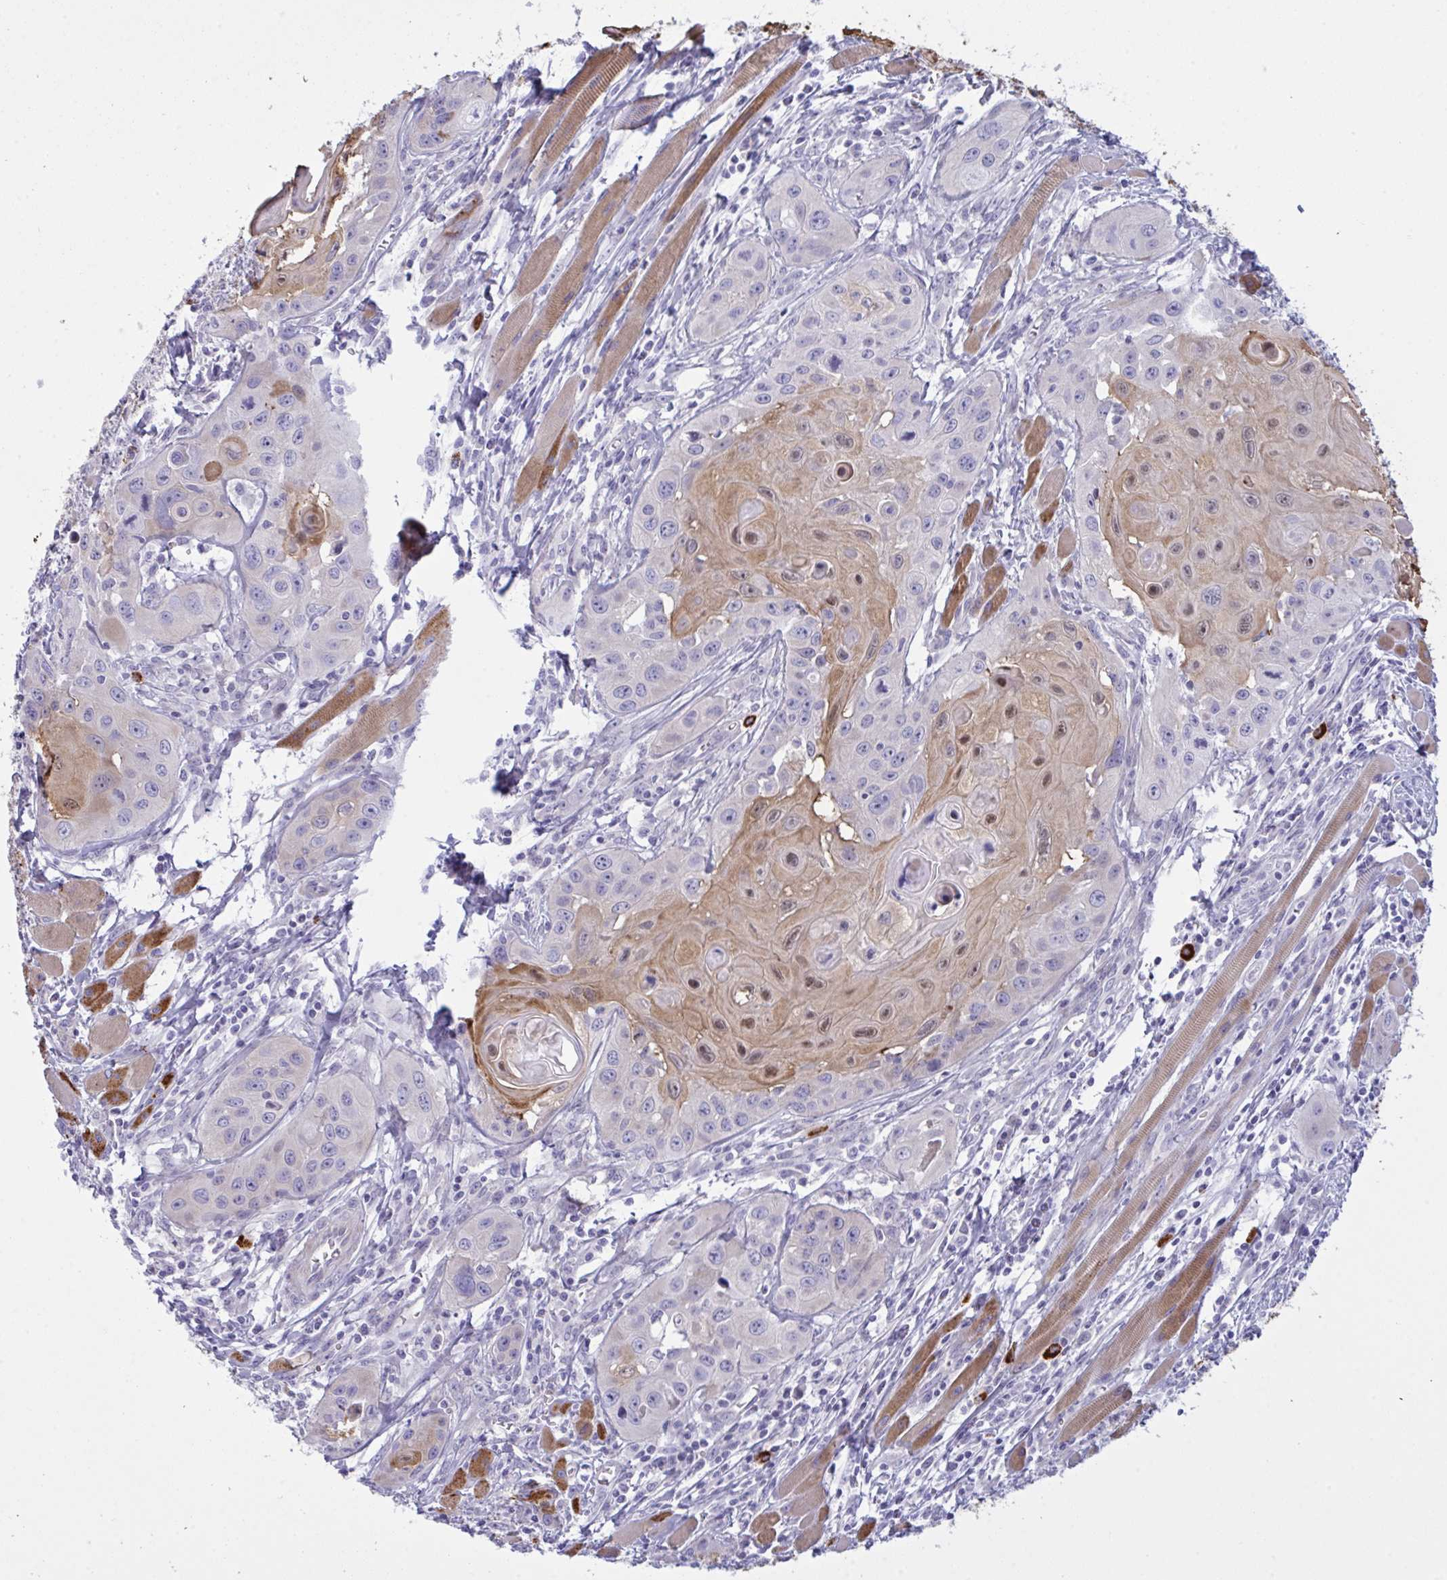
{"staining": {"intensity": "moderate", "quantity": "<25%", "location": "cytoplasmic/membranous,nuclear"}, "tissue": "head and neck cancer", "cell_type": "Tumor cells", "image_type": "cancer", "snomed": [{"axis": "morphology", "description": "Squamous cell carcinoma, NOS"}, {"axis": "topography", "description": "Oral tissue"}, {"axis": "topography", "description": "Head-Neck"}], "caption": "Brown immunohistochemical staining in head and neck cancer exhibits moderate cytoplasmic/membranous and nuclear positivity in approximately <25% of tumor cells. The protein is stained brown, and the nuclei are stained in blue (DAB IHC with brightfield microscopy, high magnification).", "gene": "ZNF684", "patient": {"sex": "male", "age": 58}}